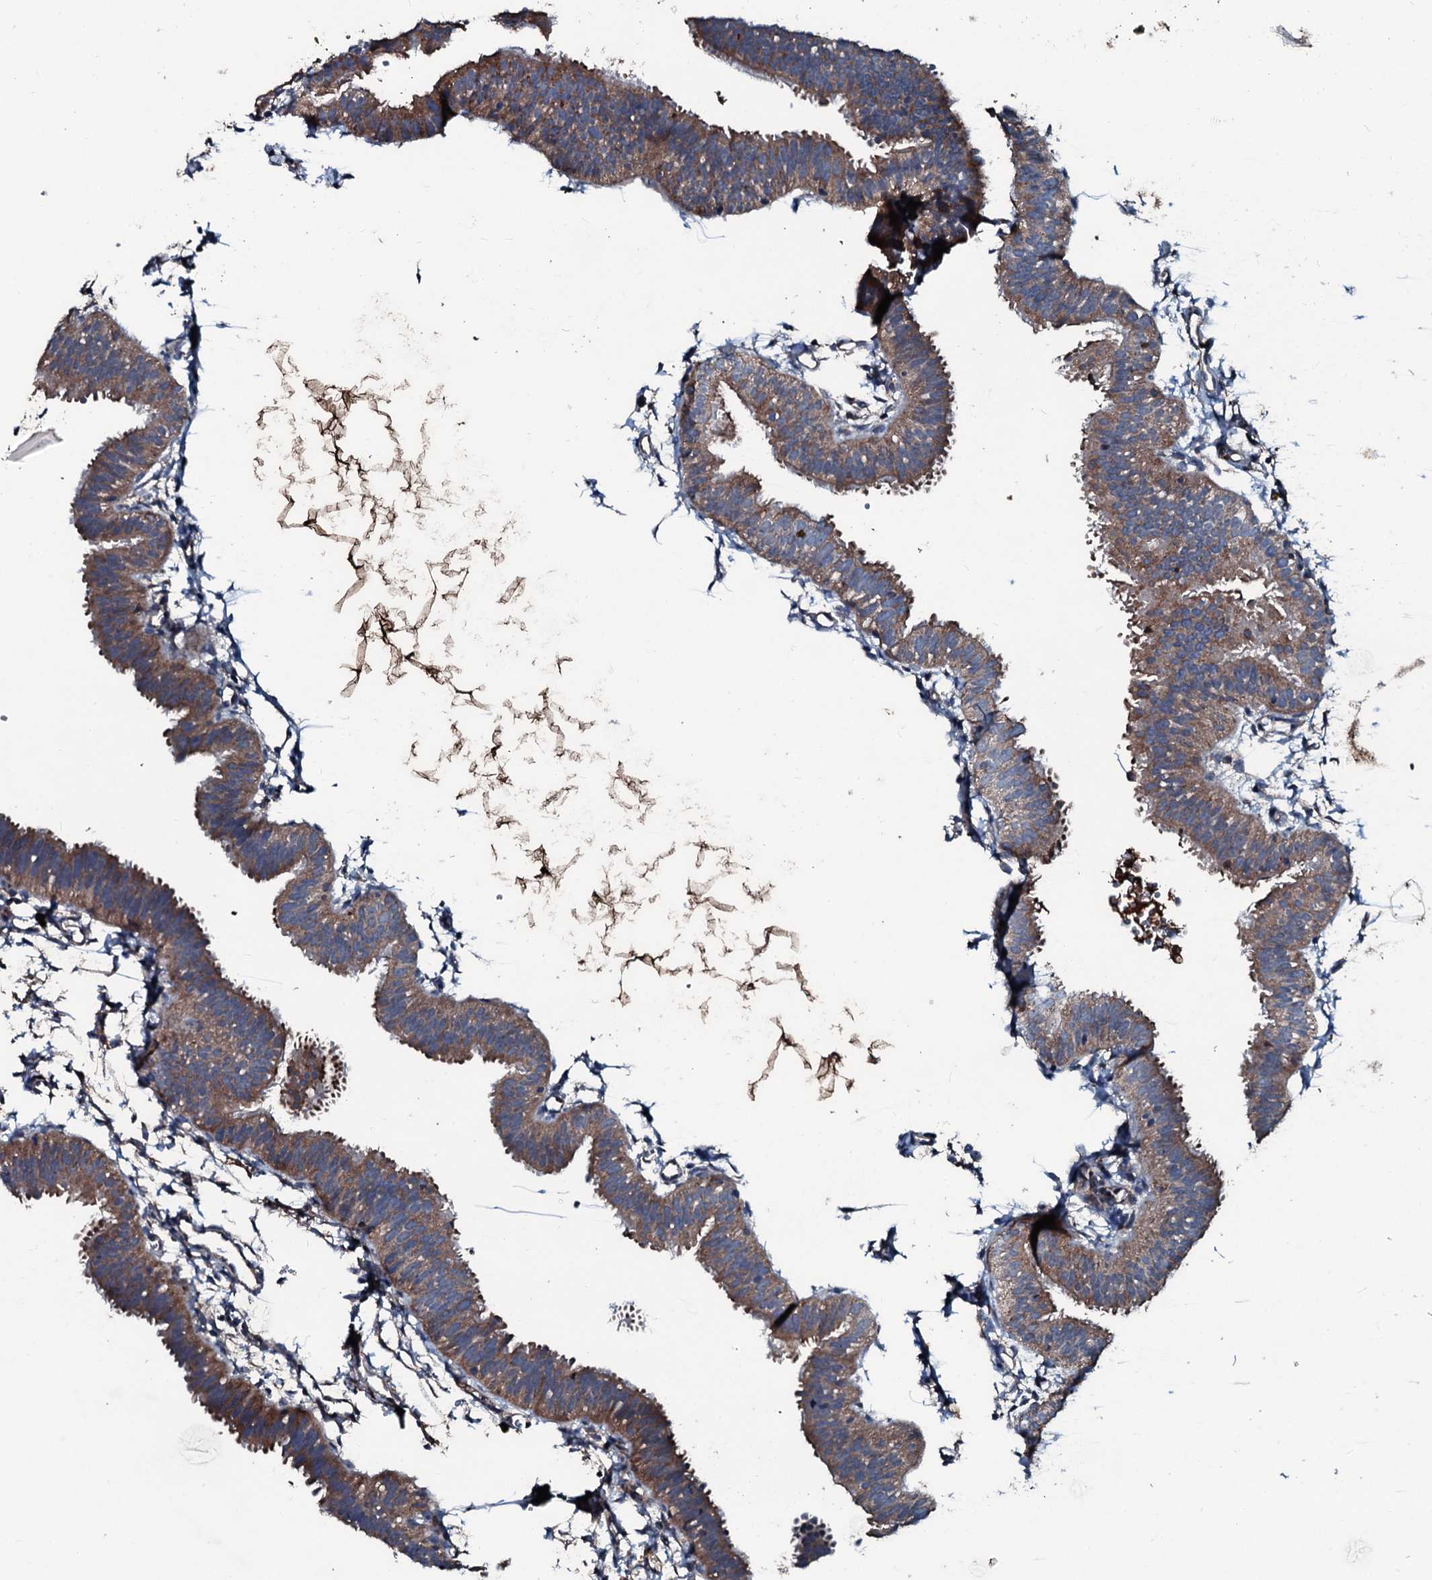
{"staining": {"intensity": "moderate", "quantity": ">75%", "location": "cytoplasmic/membranous"}, "tissue": "fallopian tube", "cell_type": "Glandular cells", "image_type": "normal", "snomed": [{"axis": "morphology", "description": "Normal tissue, NOS"}, {"axis": "topography", "description": "Fallopian tube"}], "caption": "Protein staining by IHC shows moderate cytoplasmic/membranous positivity in about >75% of glandular cells in unremarkable fallopian tube.", "gene": "AARS1", "patient": {"sex": "female", "age": 35}}